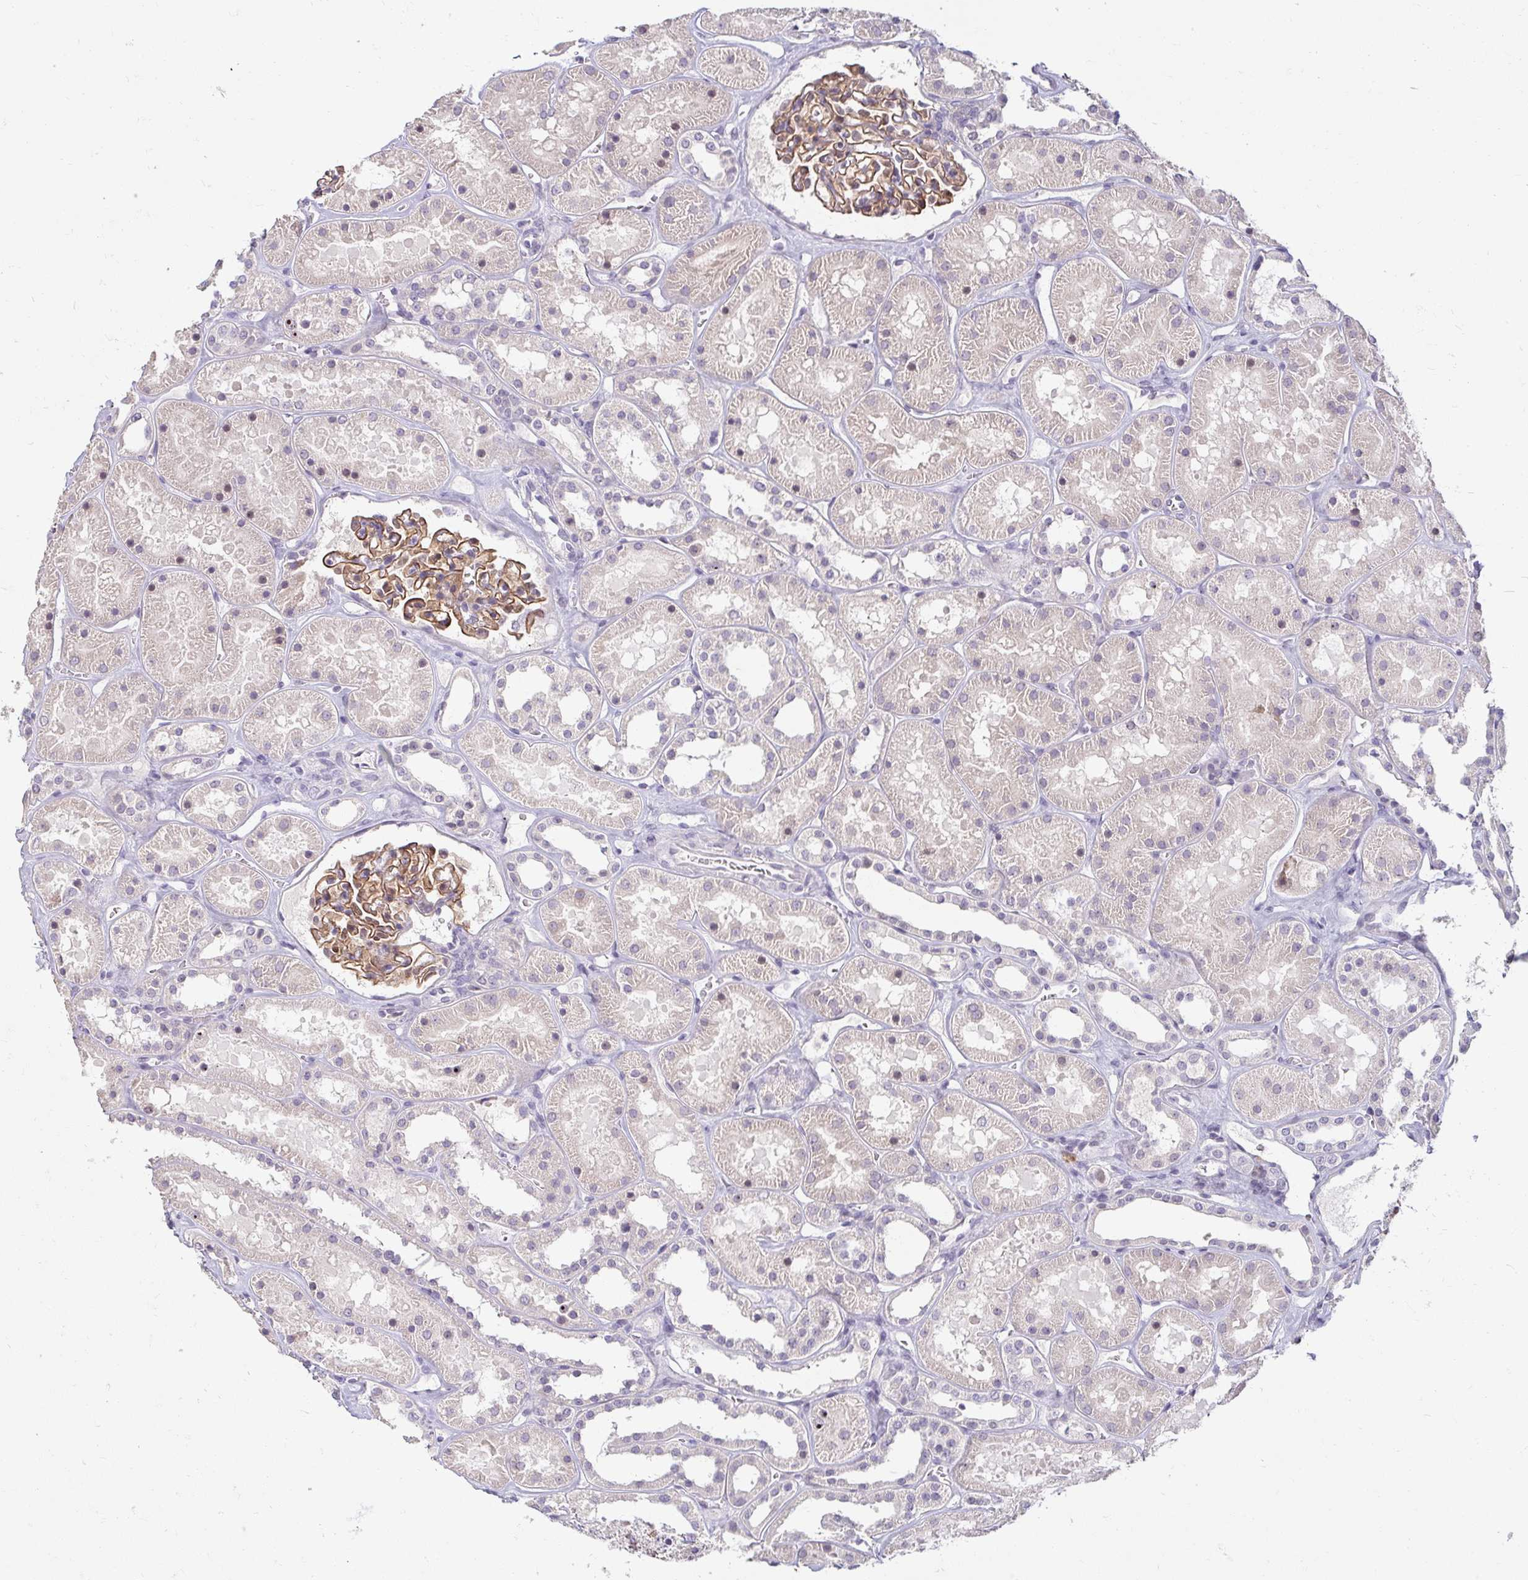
{"staining": {"intensity": "moderate", "quantity": ">75%", "location": "cytoplasmic/membranous,nuclear"}, "tissue": "kidney", "cell_type": "Cells in glomeruli", "image_type": "normal", "snomed": [{"axis": "morphology", "description": "Normal tissue, NOS"}, {"axis": "topography", "description": "Kidney"}], "caption": "The image displays a brown stain indicating the presence of a protein in the cytoplasmic/membranous,nuclear of cells in glomeruli in kidney.", "gene": "DDN", "patient": {"sex": "female", "age": 41}}